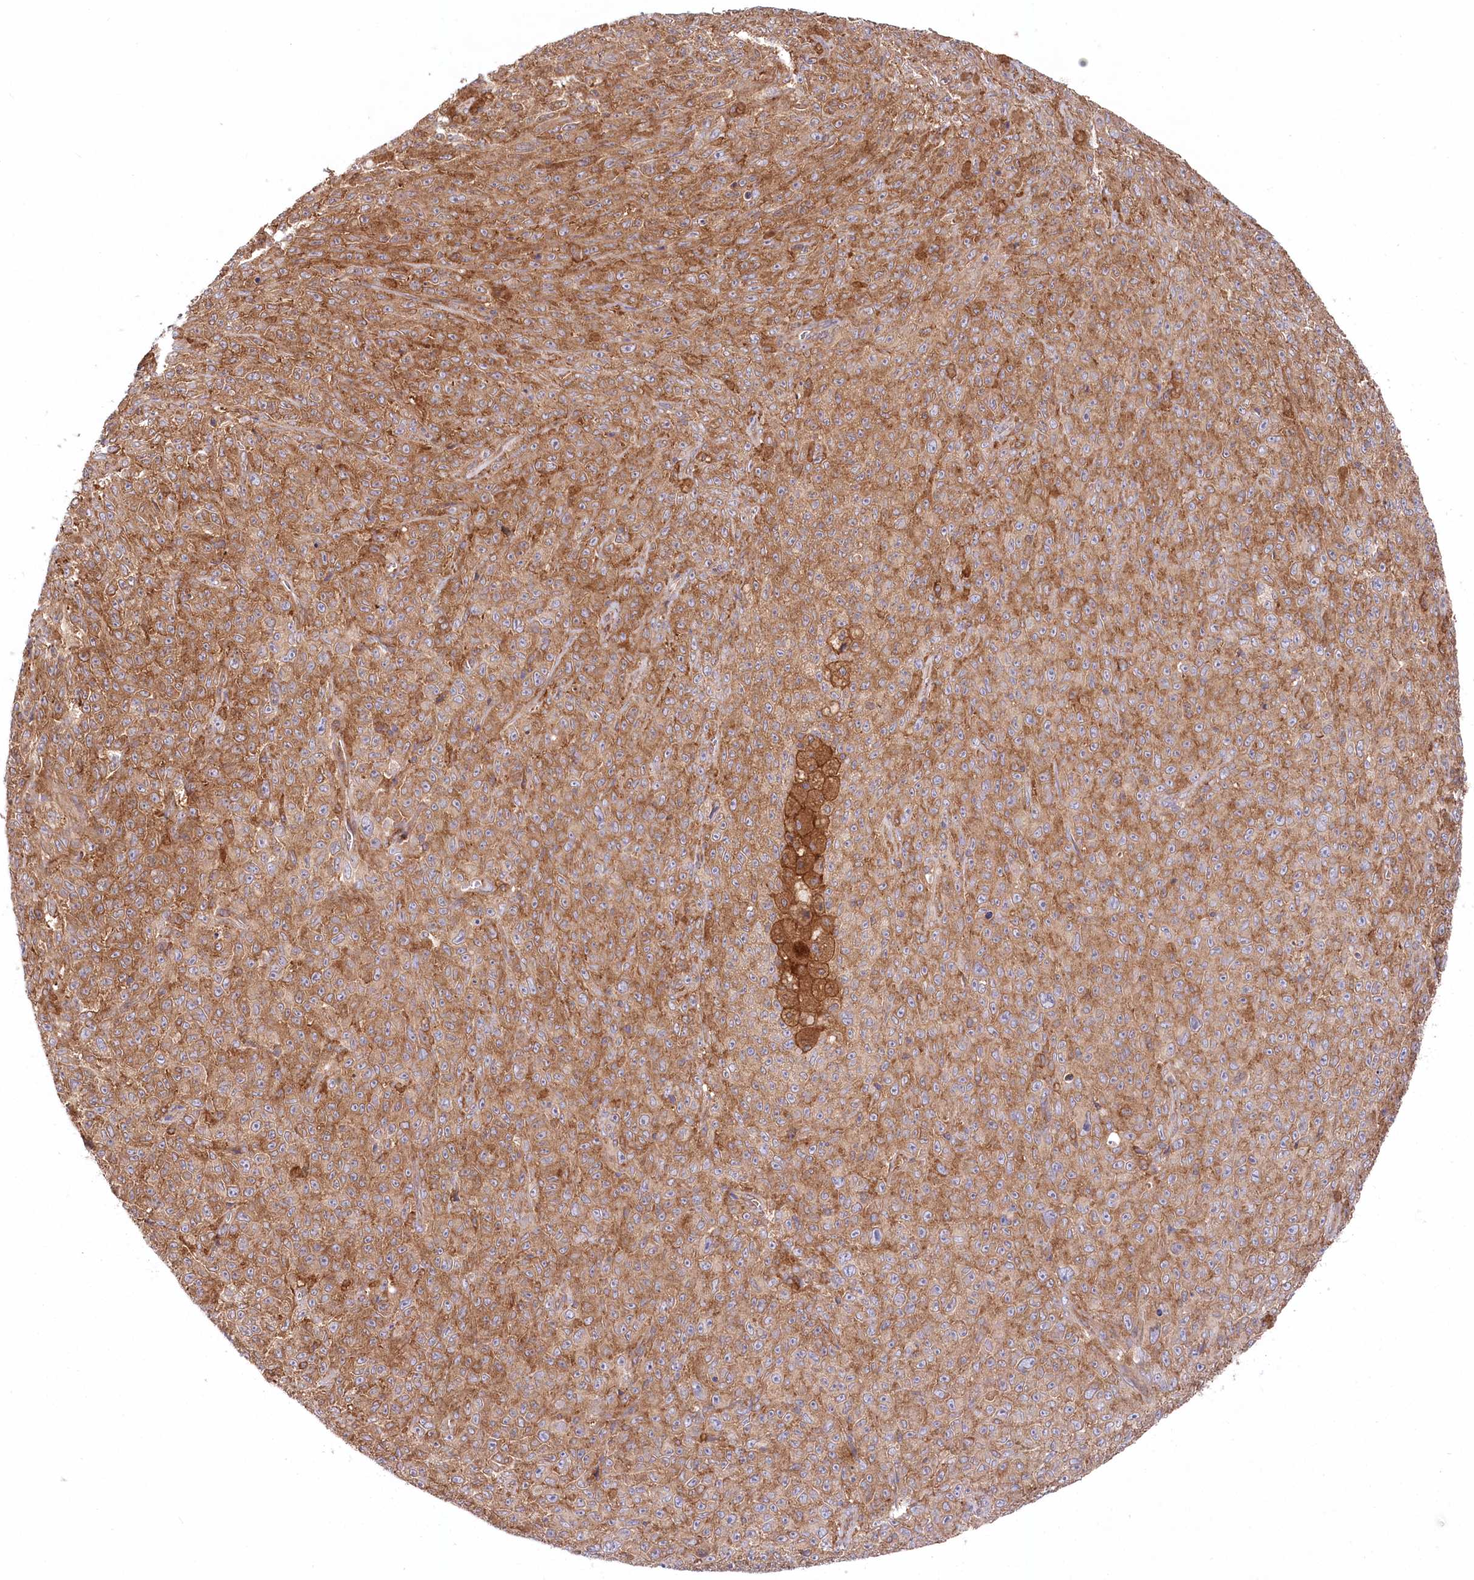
{"staining": {"intensity": "moderate", "quantity": ">75%", "location": "cytoplasmic/membranous"}, "tissue": "melanoma", "cell_type": "Tumor cells", "image_type": "cancer", "snomed": [{"axis": "morphology", "description": "Malignant melanoma, NOS"}, {"axis": "topography", "description": "Skin"}], "caption": "Immunohistochemistry (IHC) of melanoma reveals medium levels of moderate cytoplasmic/membranous expression in approximately >75% of tumor cells. (DAB (3,3'-diaminobenzidine) IHC with brightfield microscopy, high magnification).", "gene": "PPP1R21", "patient": {"sex": "female", "age": 82}}